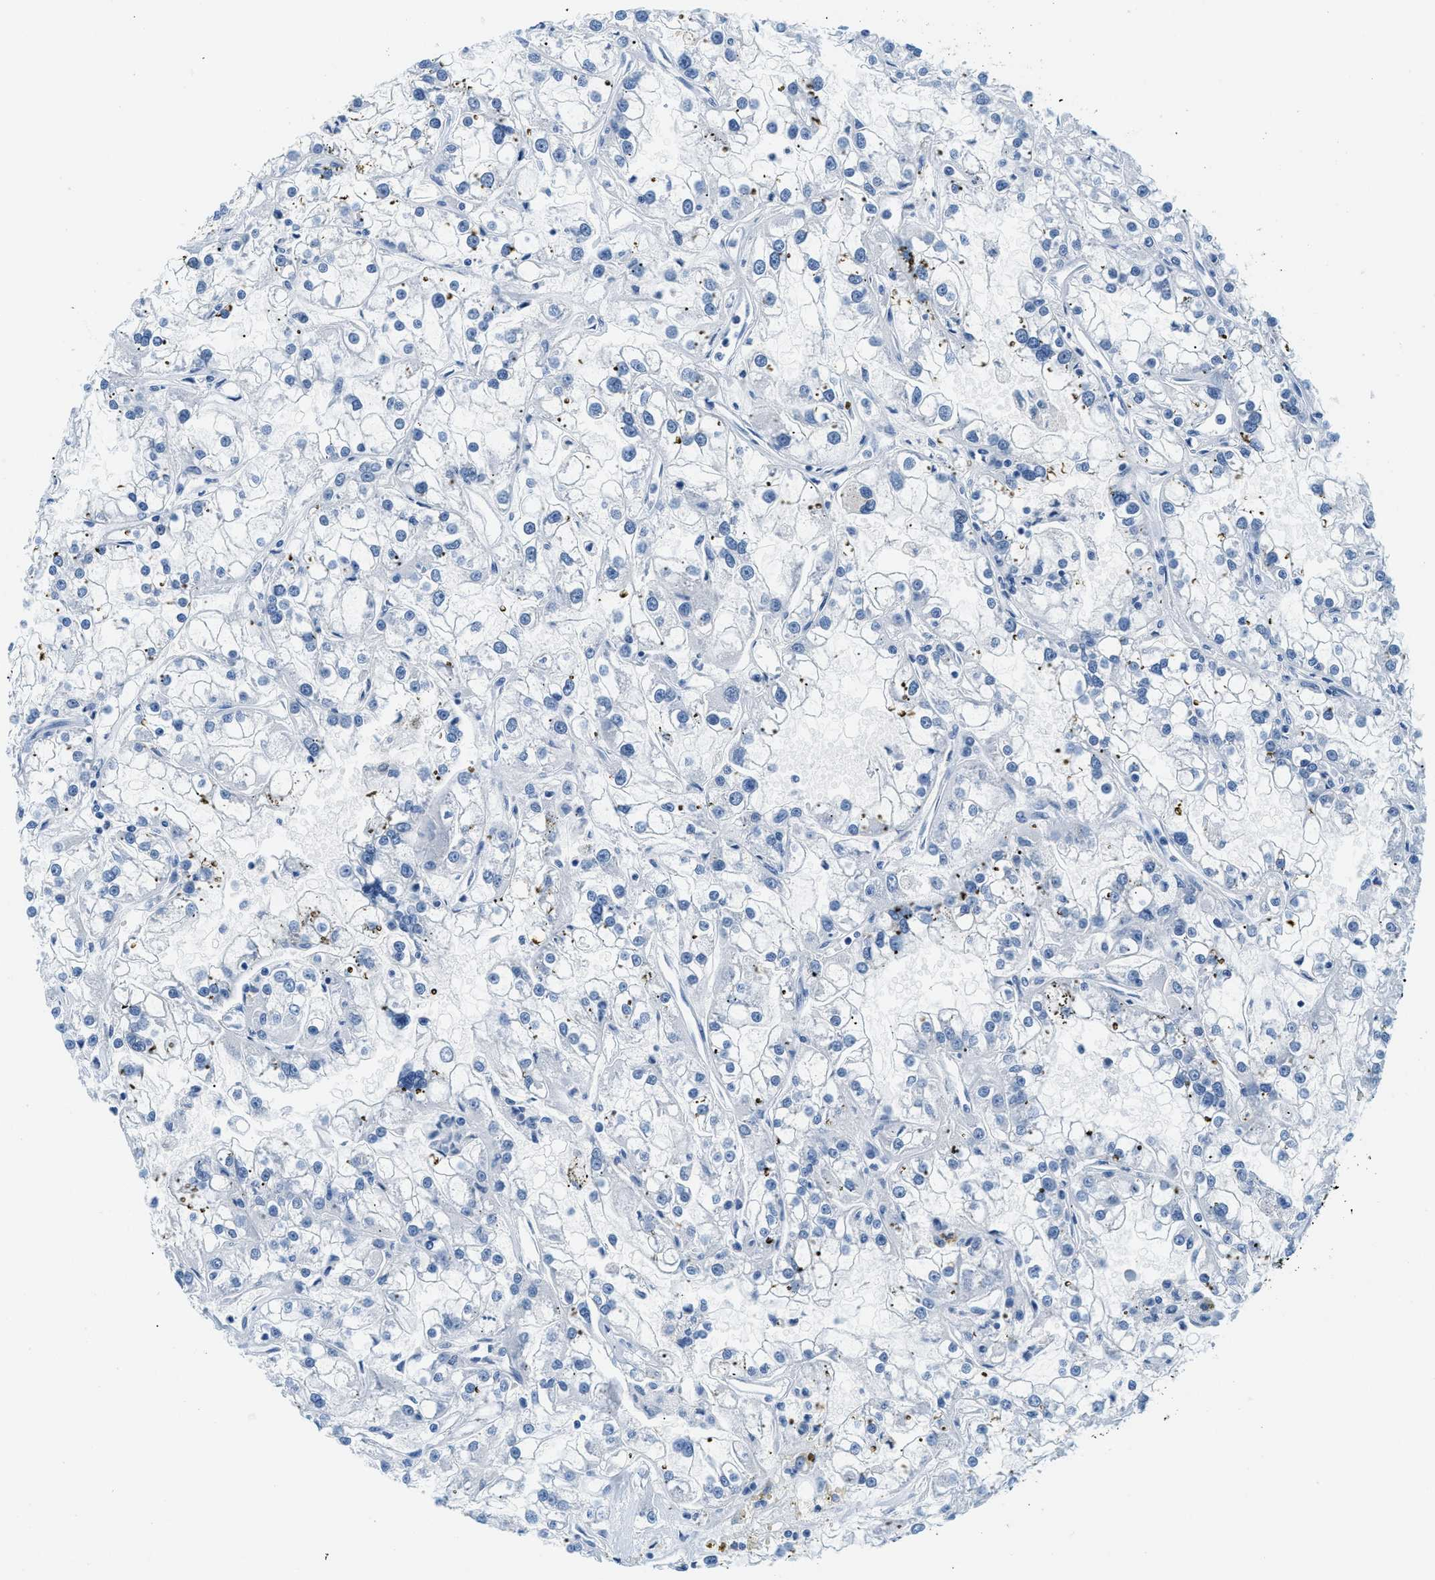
{"staining": {"intensity": "negative", "quantity": "none", "location": "none"}, "tissue": "renal cancer", "cell_type": "Tumor cells", "image_type": "cancer", "snomed": [{"axis": "morphology", "description": "Adenocarcinoma, NOS"}, {"axis": "topography", "description": "Kidney"}], "caption": "This is an immunohistochemistry micrograph of renal adenocarcinoma. There is no staining in tumor cells.", "gene": "STXBP2", "patient": {"sex": "female", "age": 52}}